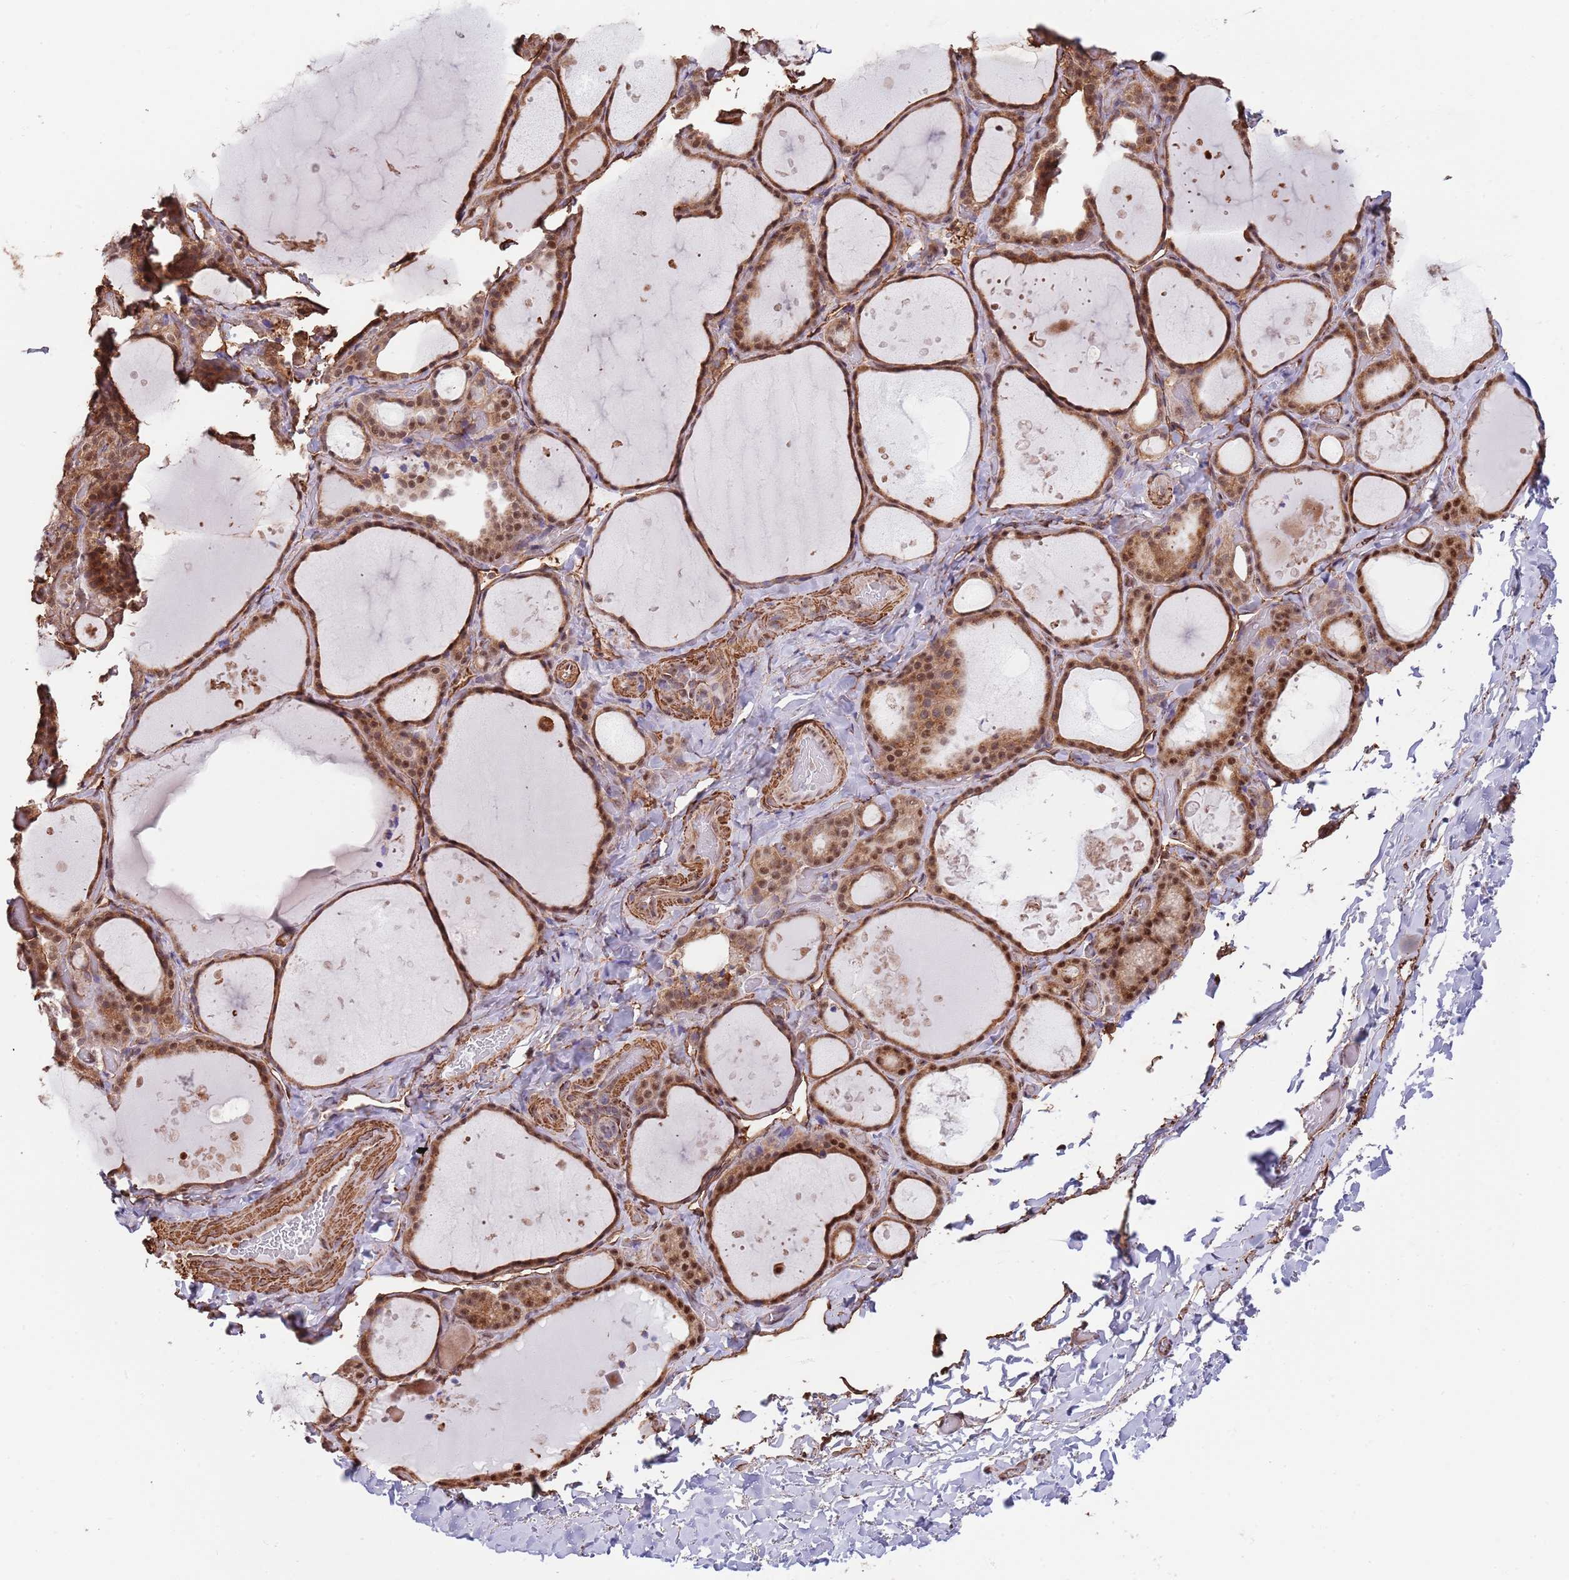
{"staining": {"intensity": "moderate", "quantity": ">75%", "location": "cytoplasmic/membranous,nuclear"}, "tissue": "thyroid gland", "cell_type": "Glandular cells", "image_type": "normal", "snomed": [{"axis": "morphology", "description": "Normal tissue, NOS"}, {"axis": "topography", "description": "Thyroid gland"}], "caption": "Moderate cytoplasmic/membranous,nuclear protein expression is appreciated in approximately >75% of glandular cells in thyroid gland. (DAB (3,3'-diaminobenzidine) IHC with brightfield microscopy, high magnification).", "gene": "BPNT1", "patient": {"sex": "female", "age": 44}}